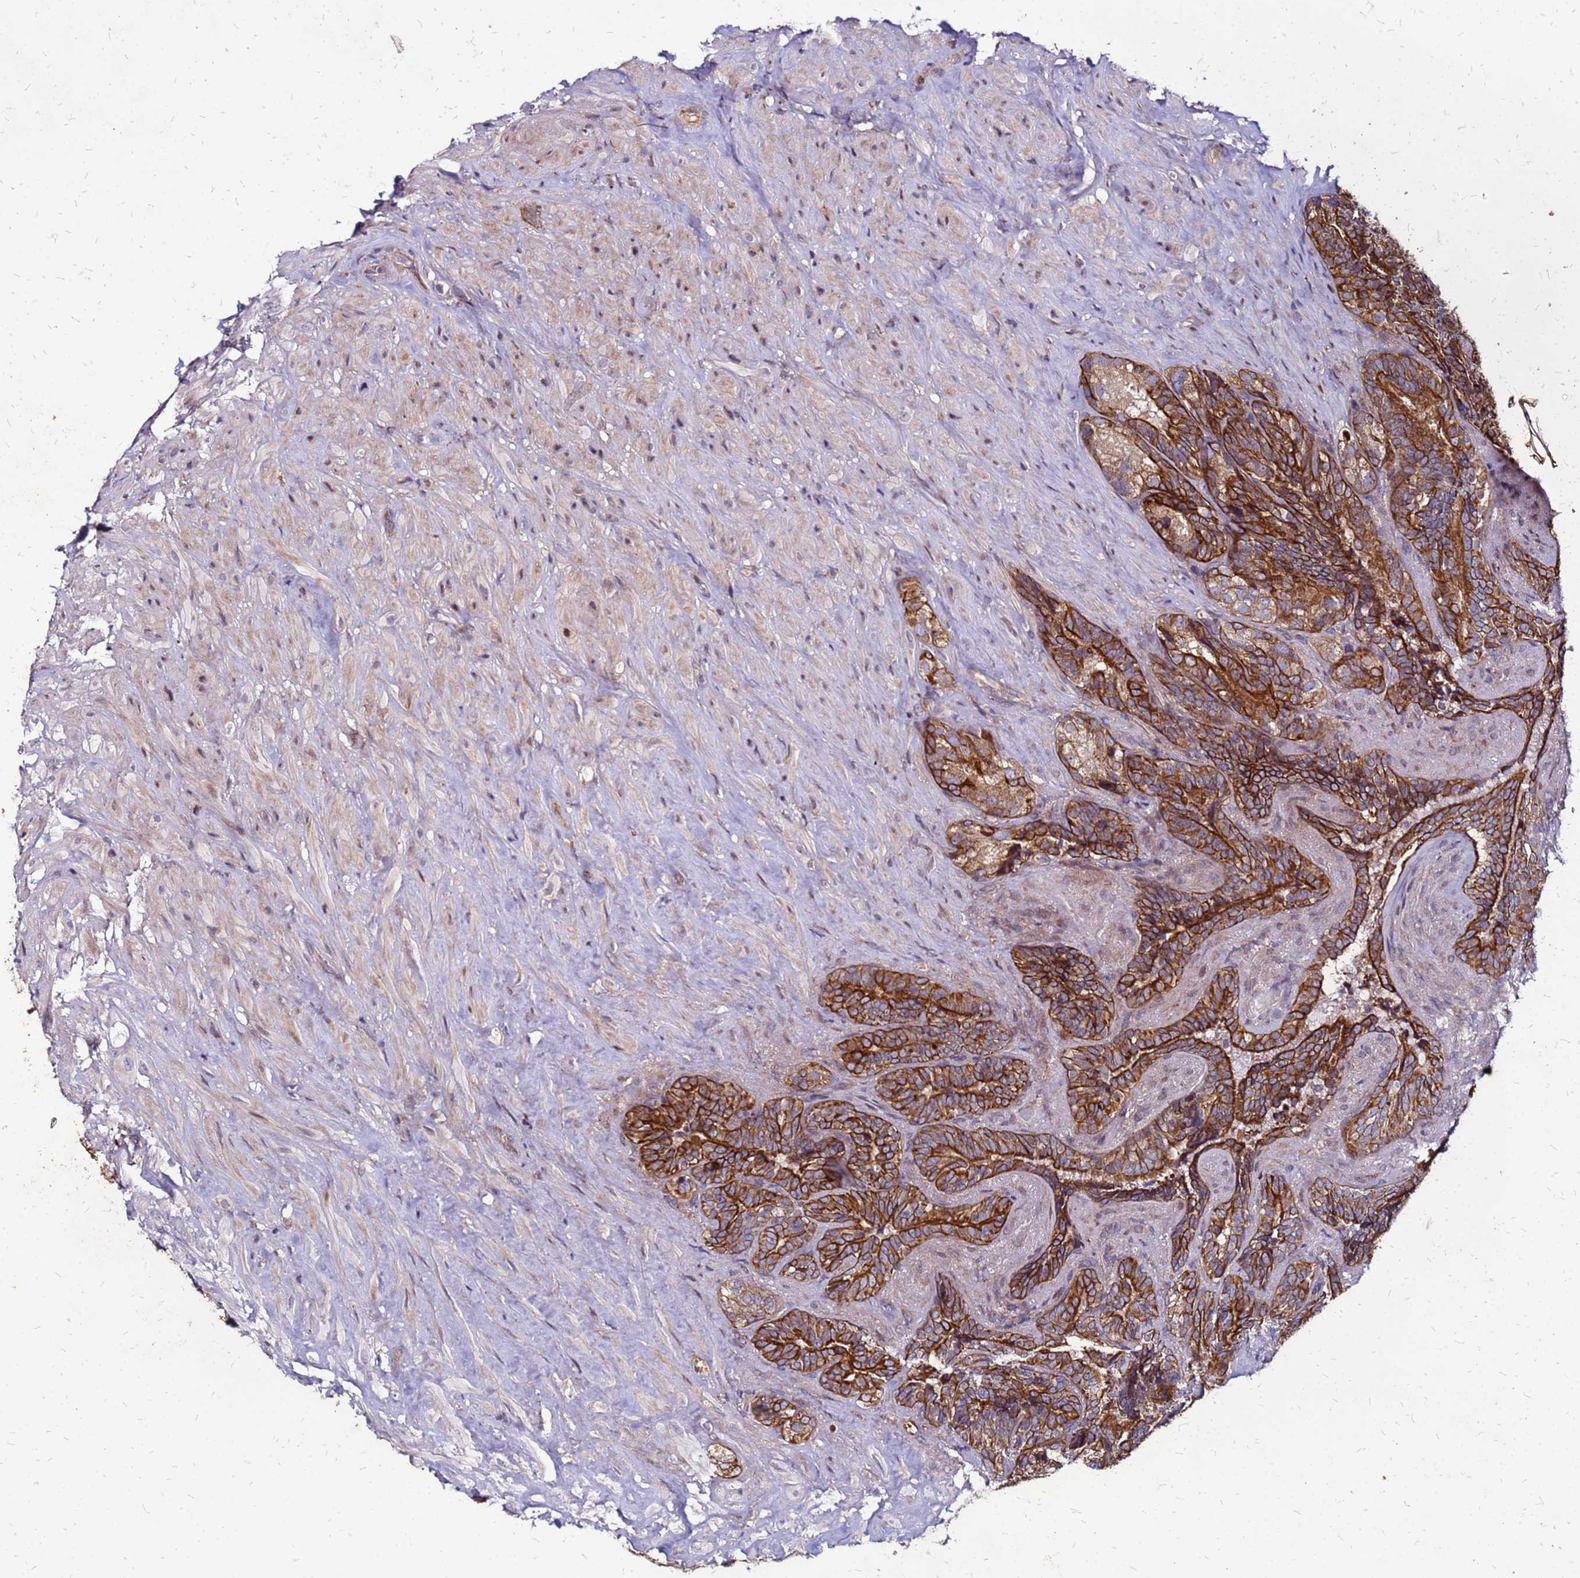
{"staining": {"intensity": "strong", "quantity": ">75%", "location": "cytoplasmic/membranous"}, "tissue": "seminal vesicle", "cell_type": "Glandular cells", "image_type": "normal", "snomed": [{"axis": "morphology", "description": "Normal tissue, NOS"}, {"axis": "topography", "description": "Seminal veicle"}], "caption": "IHC (DAB (3,3'-diaminobenzidine)) staining of benign seminal vesicle displays strong cytoplasmic/membranous protein positivity in approximately >75% of glandular cells. (Stains: DAB in brown, nuclei in blue, Microscopy: brightfield microscopy at high magnification).", "gene": "VMO1", "patient": {"sex": "male", "age": 62}}